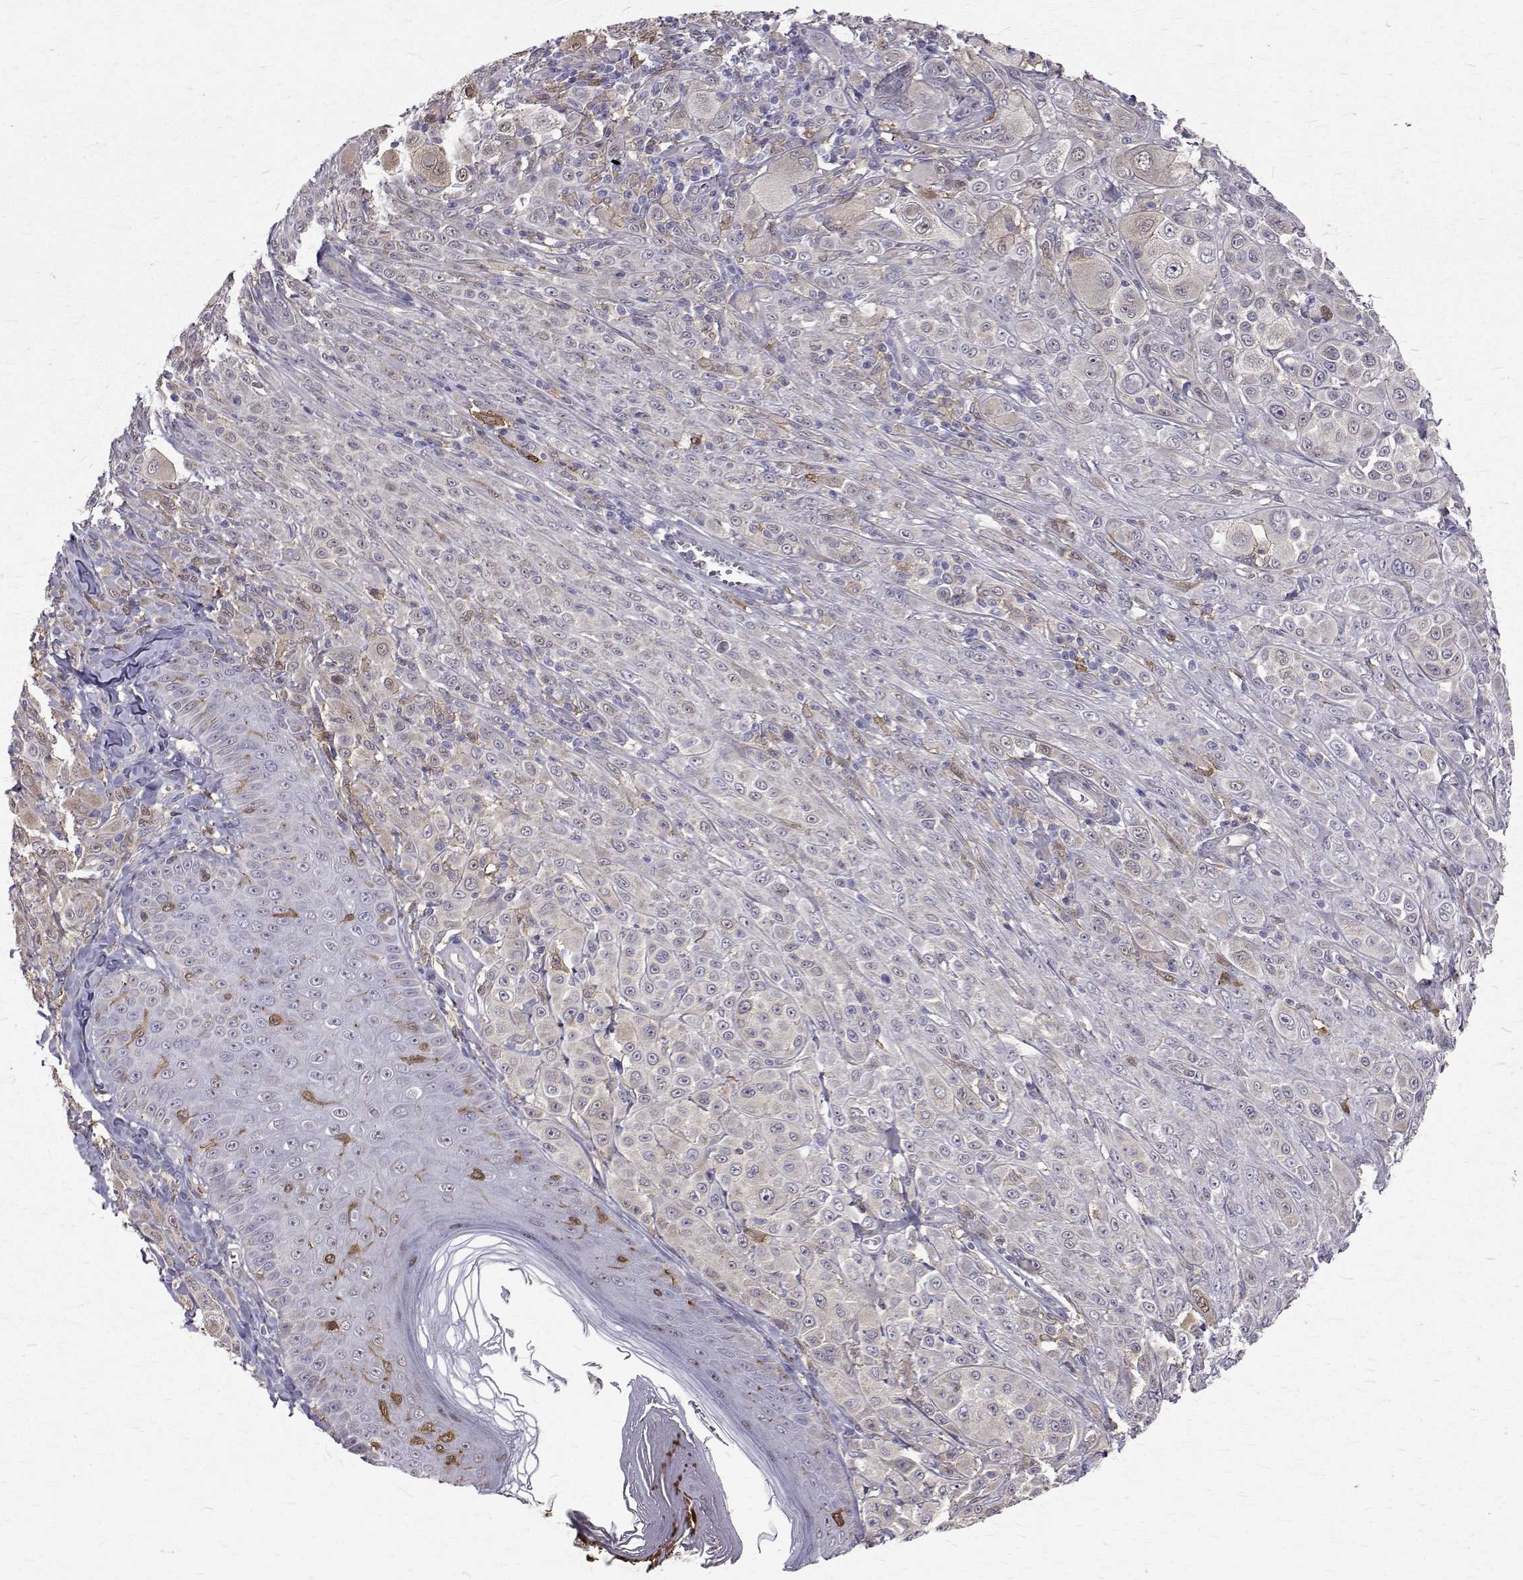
{"staining": {"intensity": "negative", "quantity": "none", "location": "none"}, "tissue": "melanoma", "cell_type": "Tumor cells", "image_type": "cancer", "snomed": [{"axis": "morphology", "description": "Malignant melanoma, NOS"}, {"axis": "topography", "description": "Skin"}], "caption": "The histopathology image shows no significant staining in tumor cells of malignant melanoma. (DAB (3,3'-diaminobenzidine) IHC, high magnification).", "gene": "CCDC89", "patient": {"sex": "male", "age": 67}}